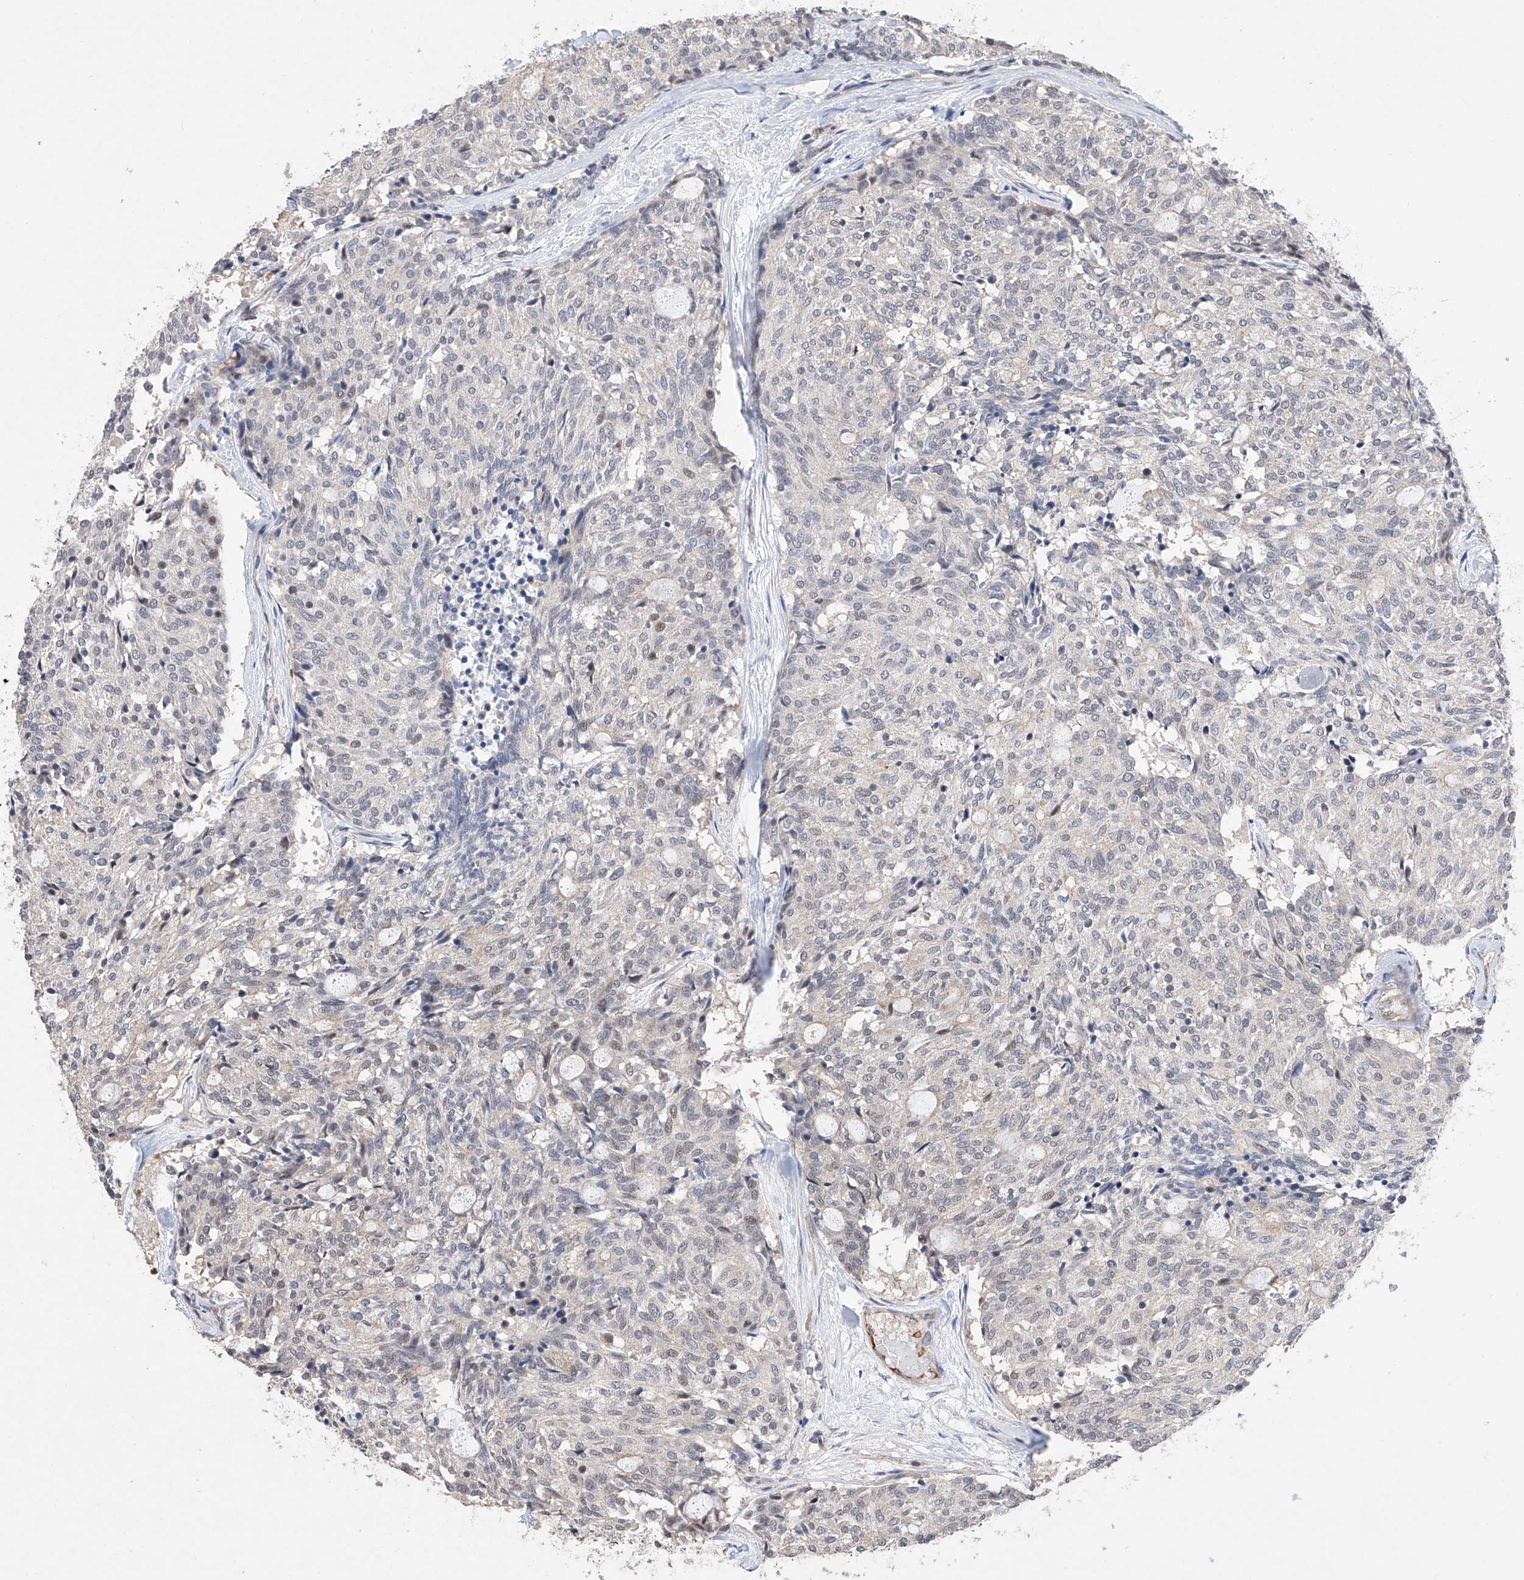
{"staining": {"intensity": "negative", "quantity": "none", "location": "none"}, "tissue": "carcinoid", "cell_type": "Tumor cells", "image_type": "cancer", "snomed": [{"axis": "morphology", "description": "Carcinoid, malignant, NOS"}, {"axis": "topography", "description": "Pancreas"}], "caption": "An image of human malignant carcinoid is negative for staining in tumor cells.", "gene": "AFG1L", "patient": {"sex": "female", "age": 54}}